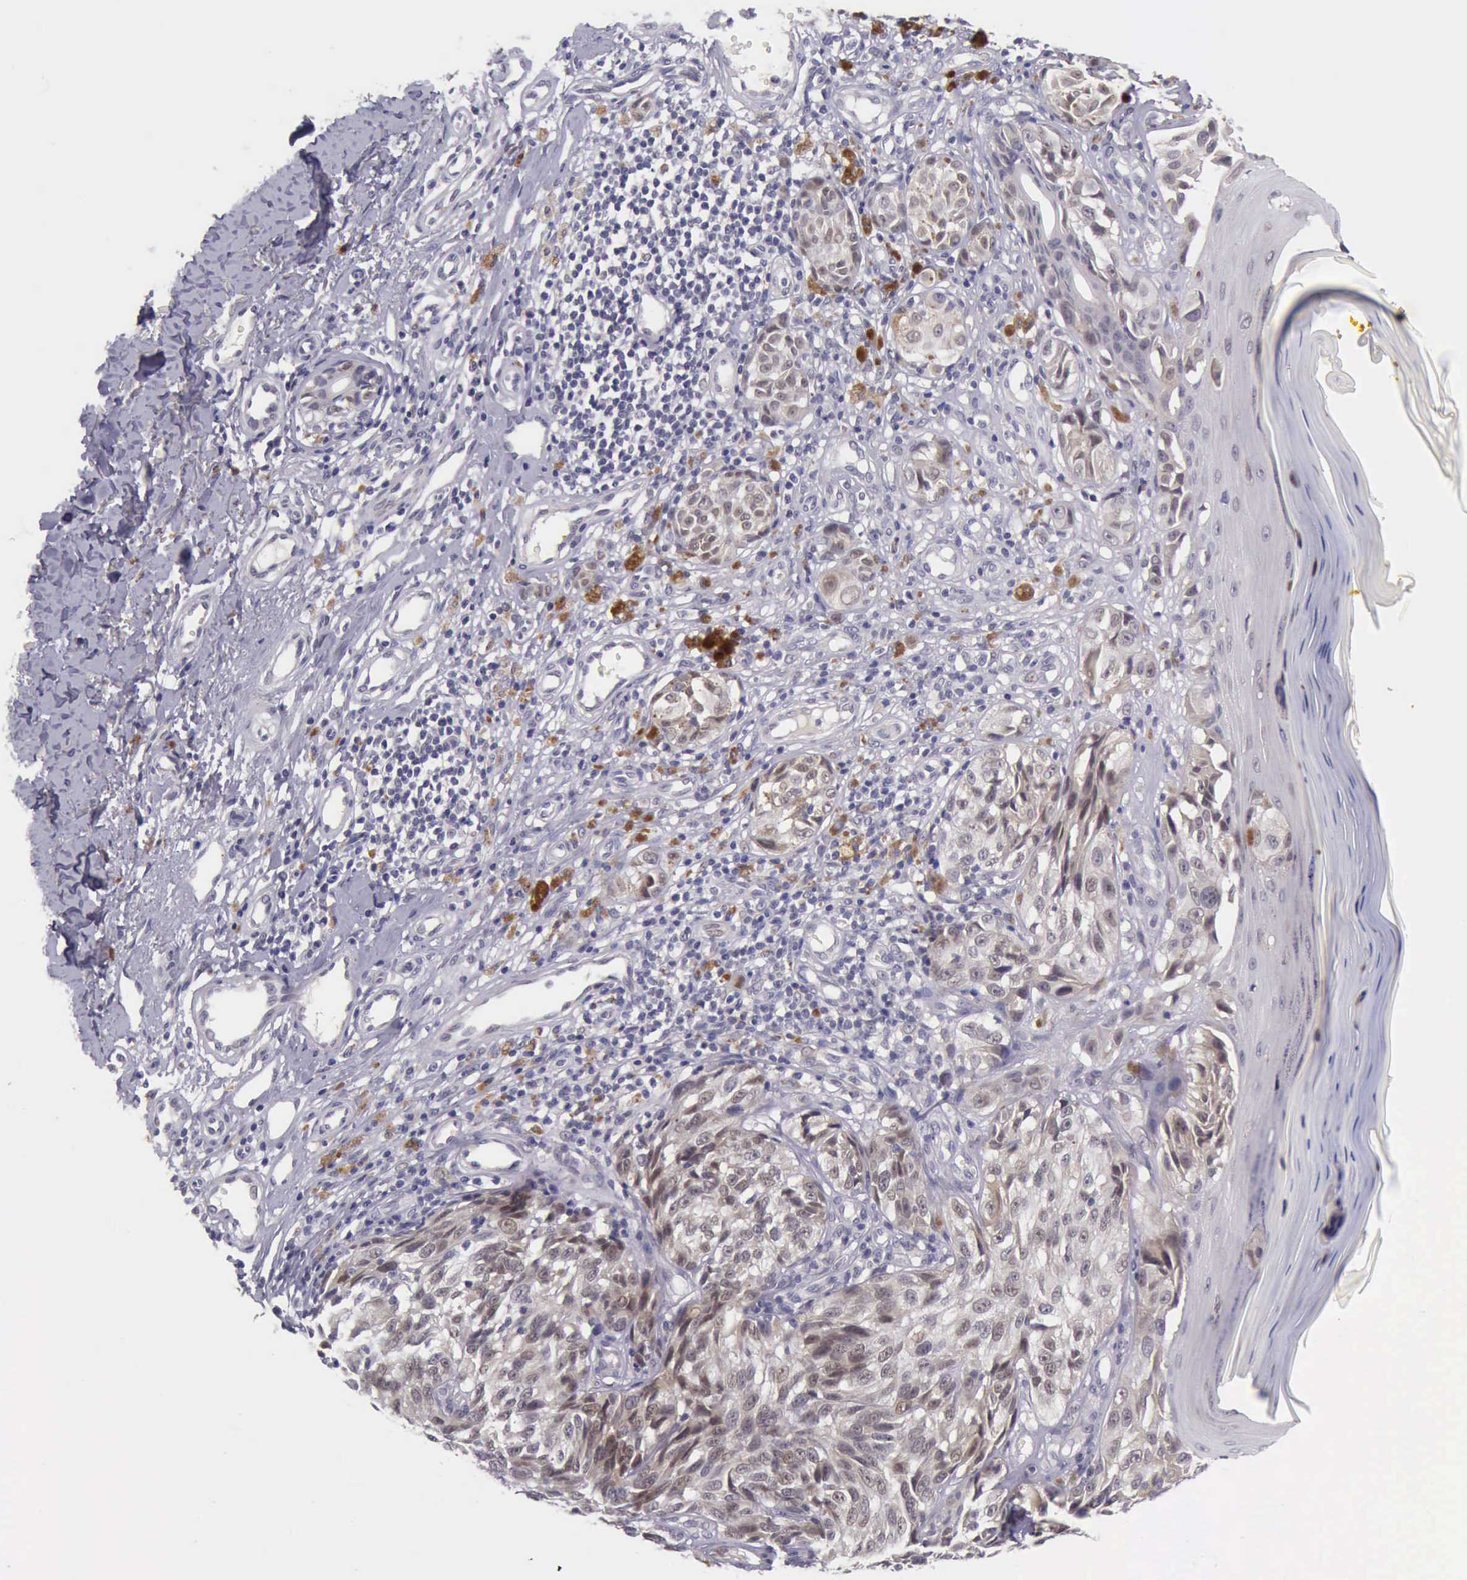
{"staining": {"intensity": "weak", "quantity": ">75%", "location": "cytoplasmic/membranous"}, "tissue": "melanoma", "cell_type": "Tumor cells", "image_type": "cancer", "snomed": [{"axis": "morphology", "description": "Malignant melanoma, NOS"}, {"axis": "topography", "description": "Skin"}], "caption": "This is a micrograph of immunohistochemistry staining of malignant melanoma, which shows weak expression in the cytoplasmic/membranous of tumor cells.", "gene": "ARNT2", "patient": {"sex": "male", "age": 67}}